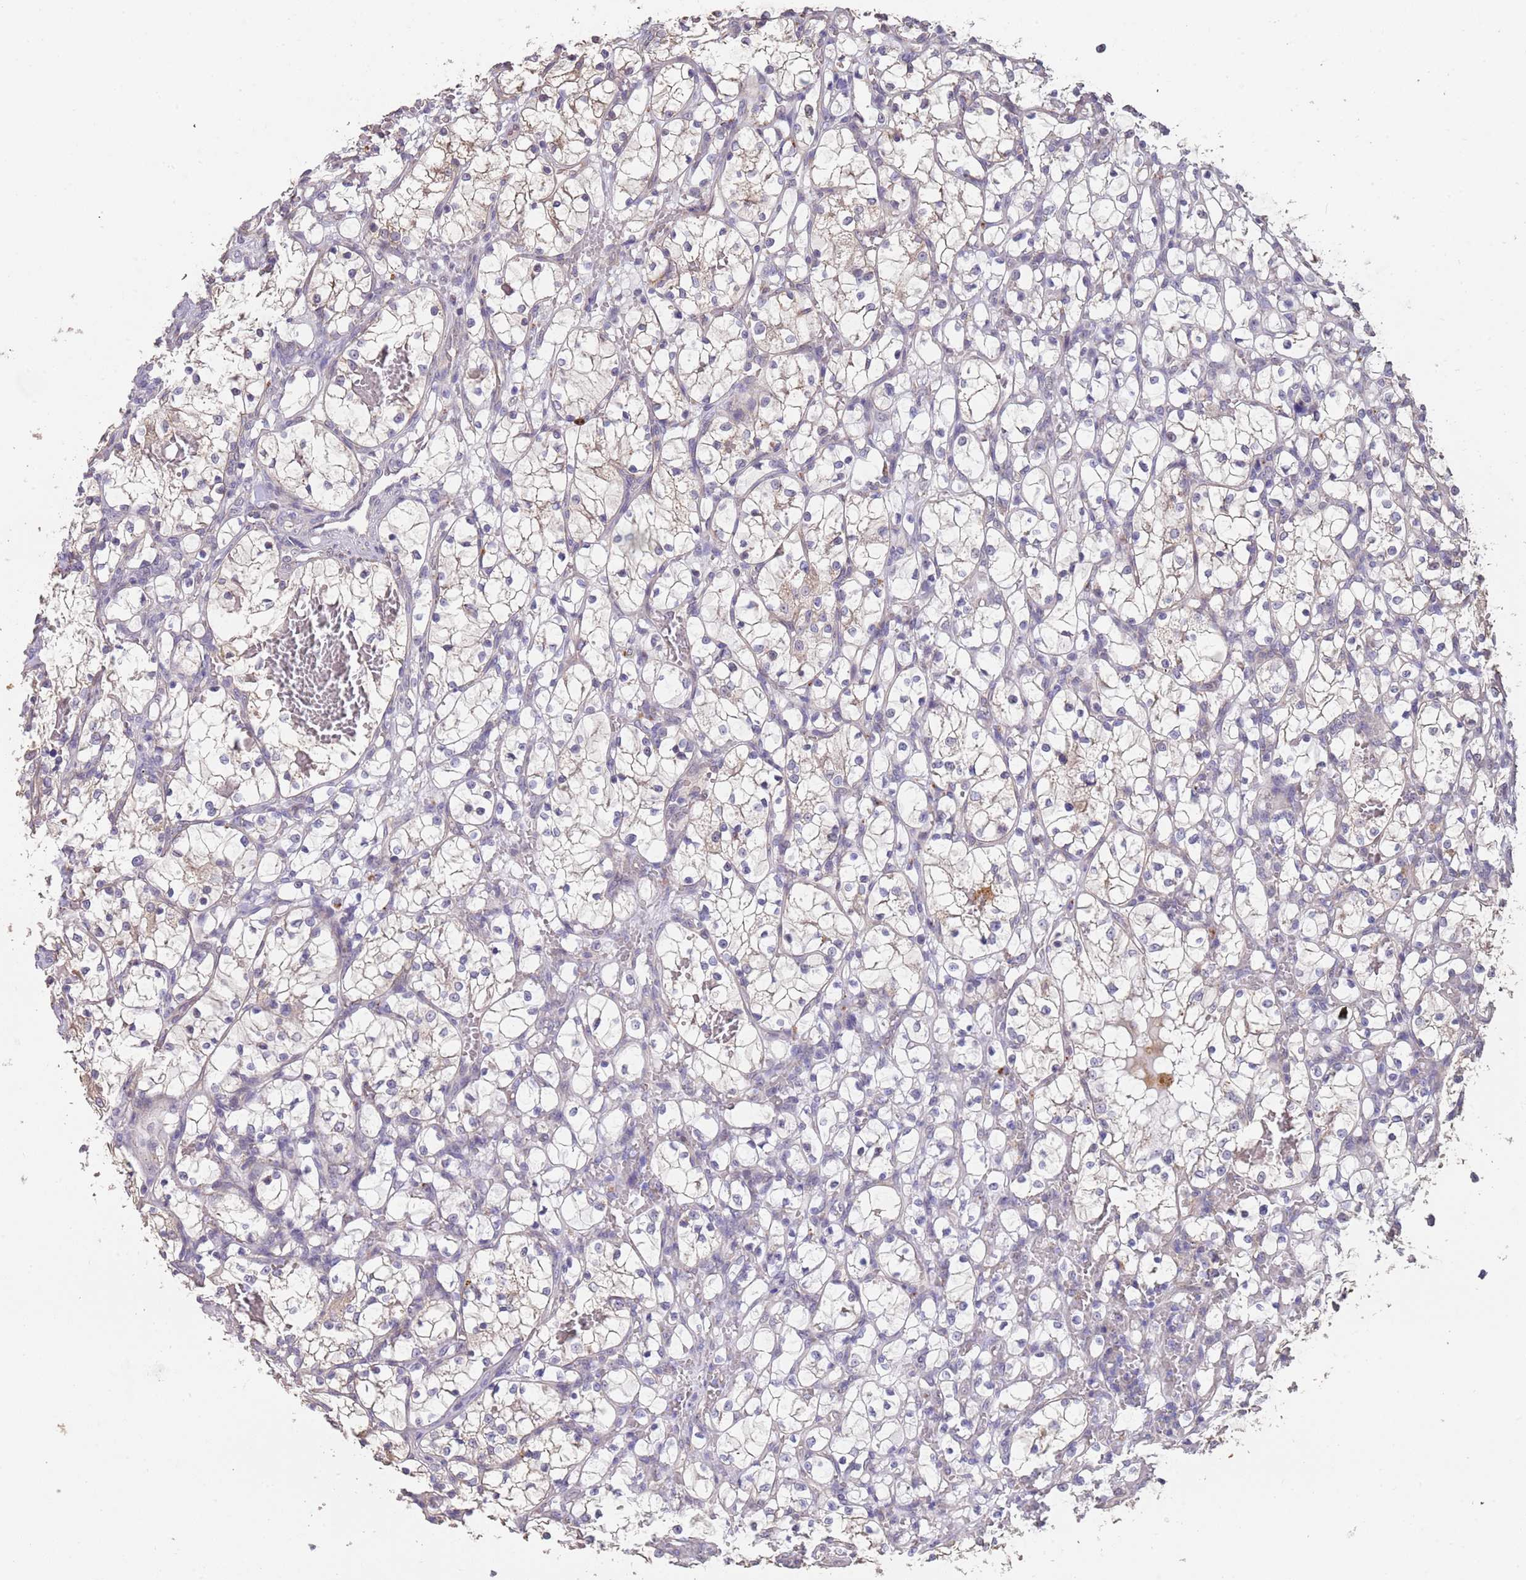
{"staining": {"intensity": "negative", "quantity": "none", "location": "none"}, "tissue": "renal cancer", "cell_type": "Tumor cells", "image_type": "cancer", "snomed": [{"axis": "morphology", "description": "Adenocarcinoma, NOS"}, {"axis": "topography", "description": "Kidney"}], "caption": "Immunohistochemistry (IHC) of human renal cancer (adenocarcinoma) exhibits no staining in tumor cells.", "gene": "TMEM64", "patient": {"sex": "female", "age": 69}}